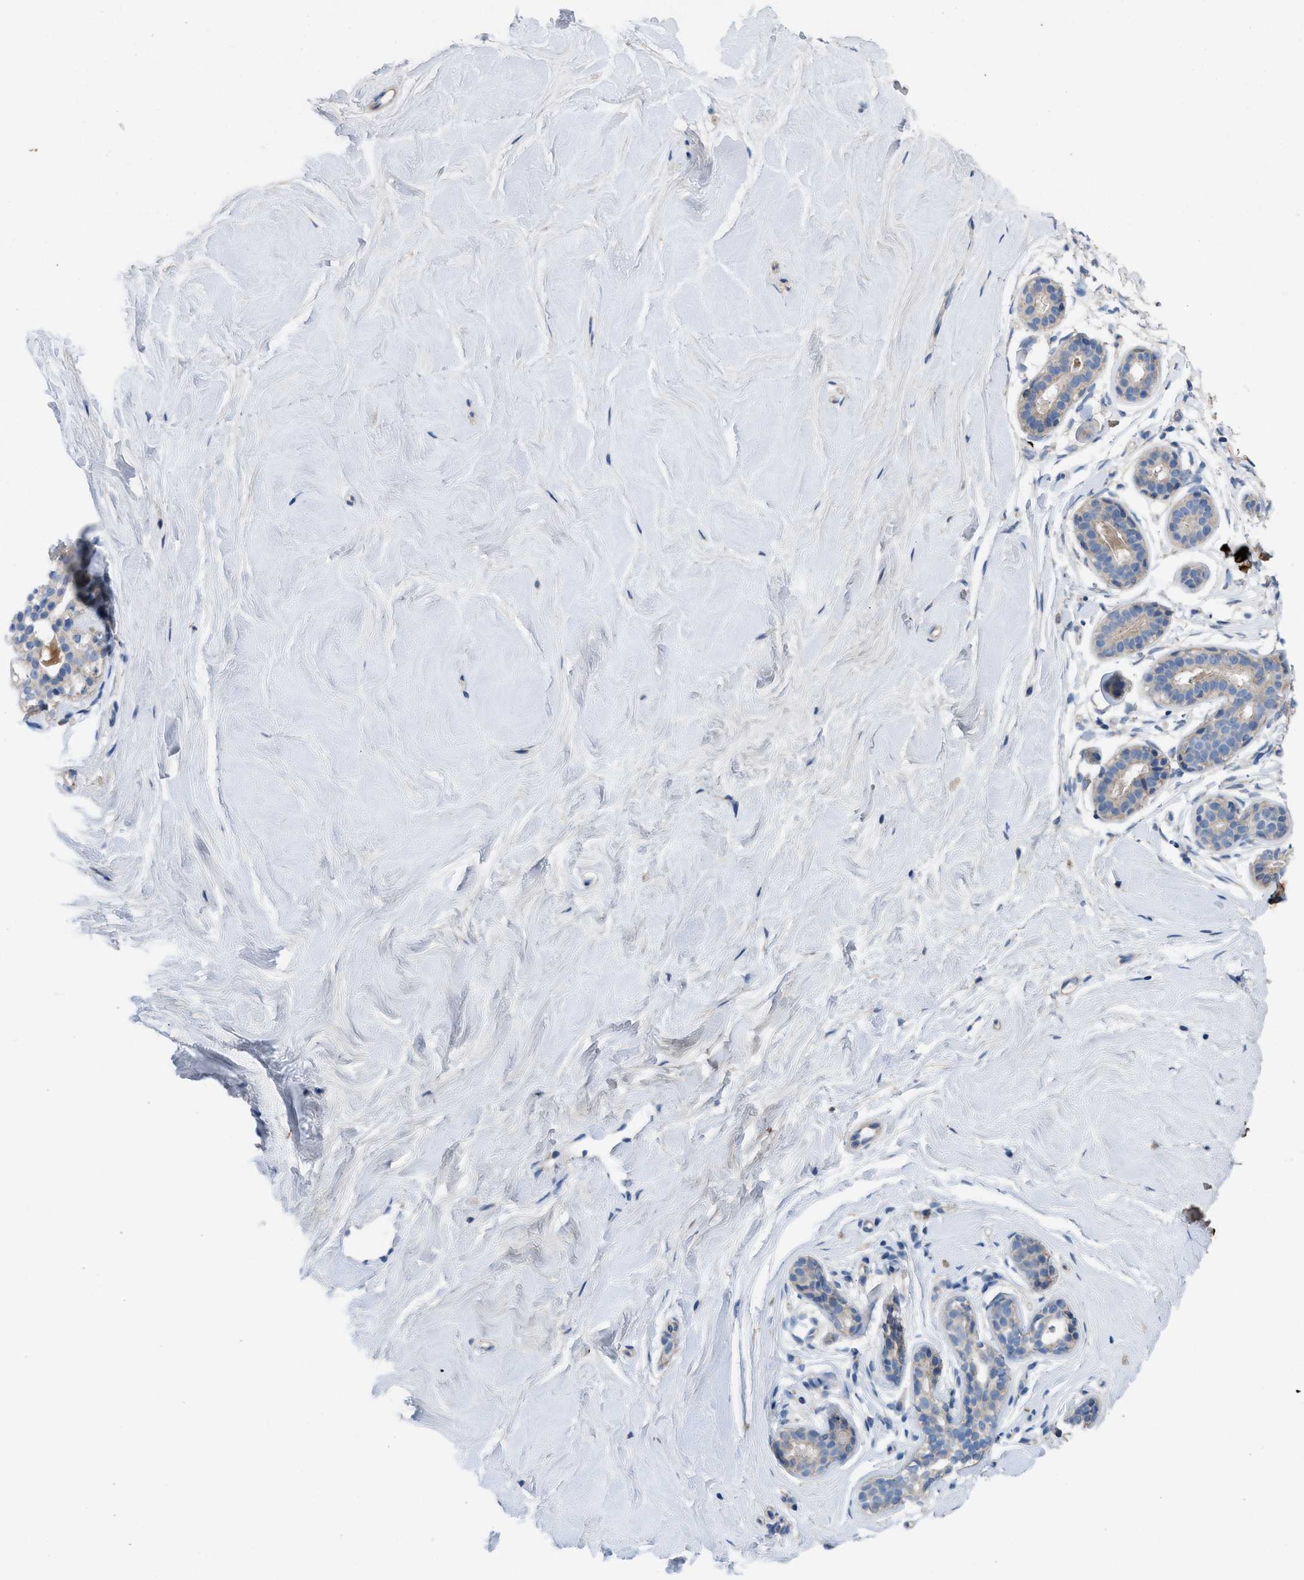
{"staining": {"intensity": "negative", "quantity": "none", "location": "none"}, "tissue": "breast", "cell_type": "Adipocytes", "image_type": "normal", "snomed": [{"axis": "morphology", "description": "Normal tissue, NOS"}, {"axis": "topography", "description": "Breast"}], "caption": "This is an immunohistochemistry image of unremarkable breast. There is no positivity in adipocytes.", "gene": "PLPPR5", "patient": {"sex": "female", "age": 22}}